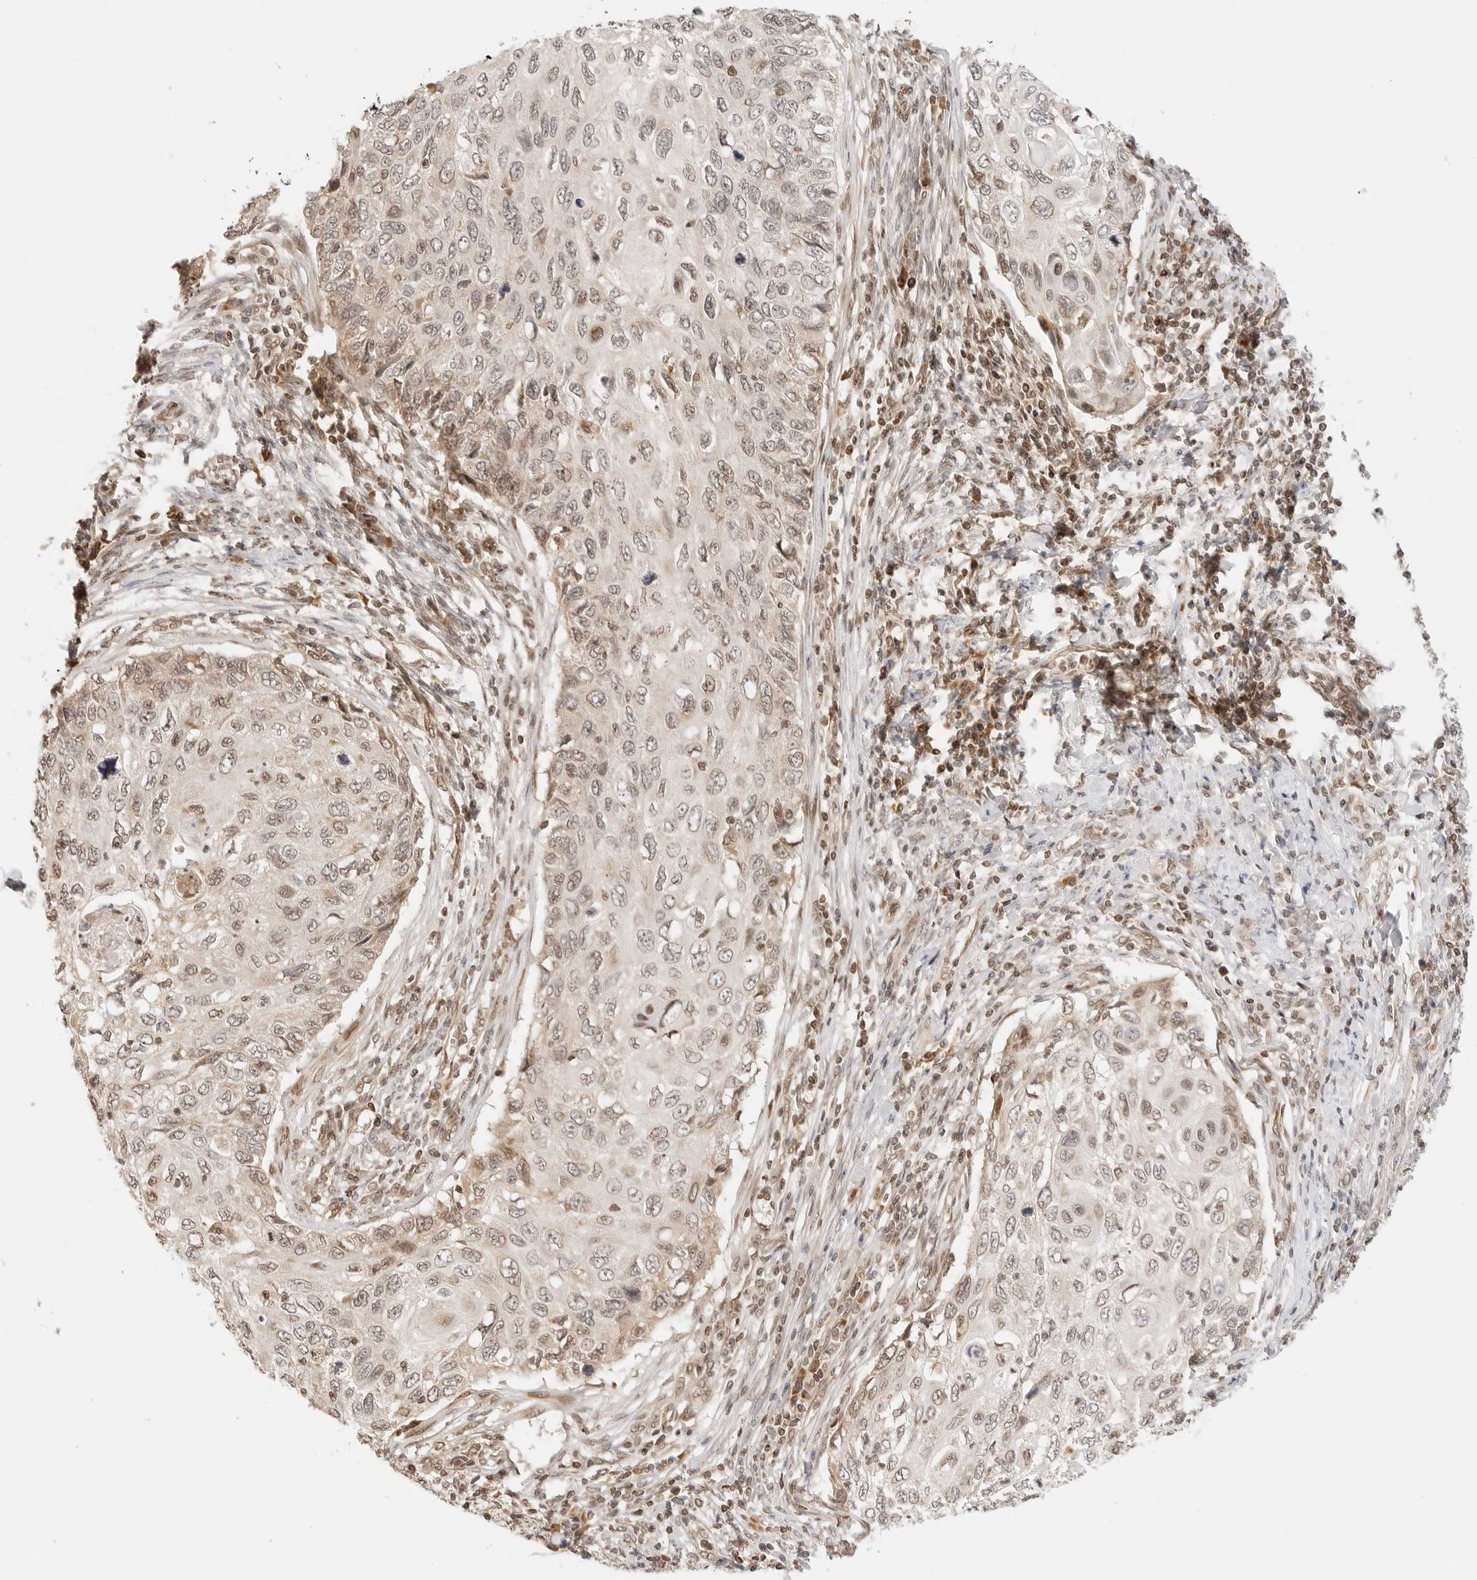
{"staining": {"intensity": "weak", "quantity": "25%-75%", "location": "cytoplasmic/membranous,nuclear"}, "tissue": "cervical cancer", "cell_type": "Tumor cells", "image_type": "cancer", "snomed": [{"axis": "morphology", "description": "Squamous cell carcinoma, NOS"}, {"axis": "topography", "description": "Cervix"}], "caption": "Brown immunohistochemical staining in human squamous cell carcinoma (cervical) reveals weak cytoplasmic/membranous and nuclear expression in approximately 25%-75% of tumor cells.", "gene": "POLH", "patient": {"sex": "female", "age": 70}}